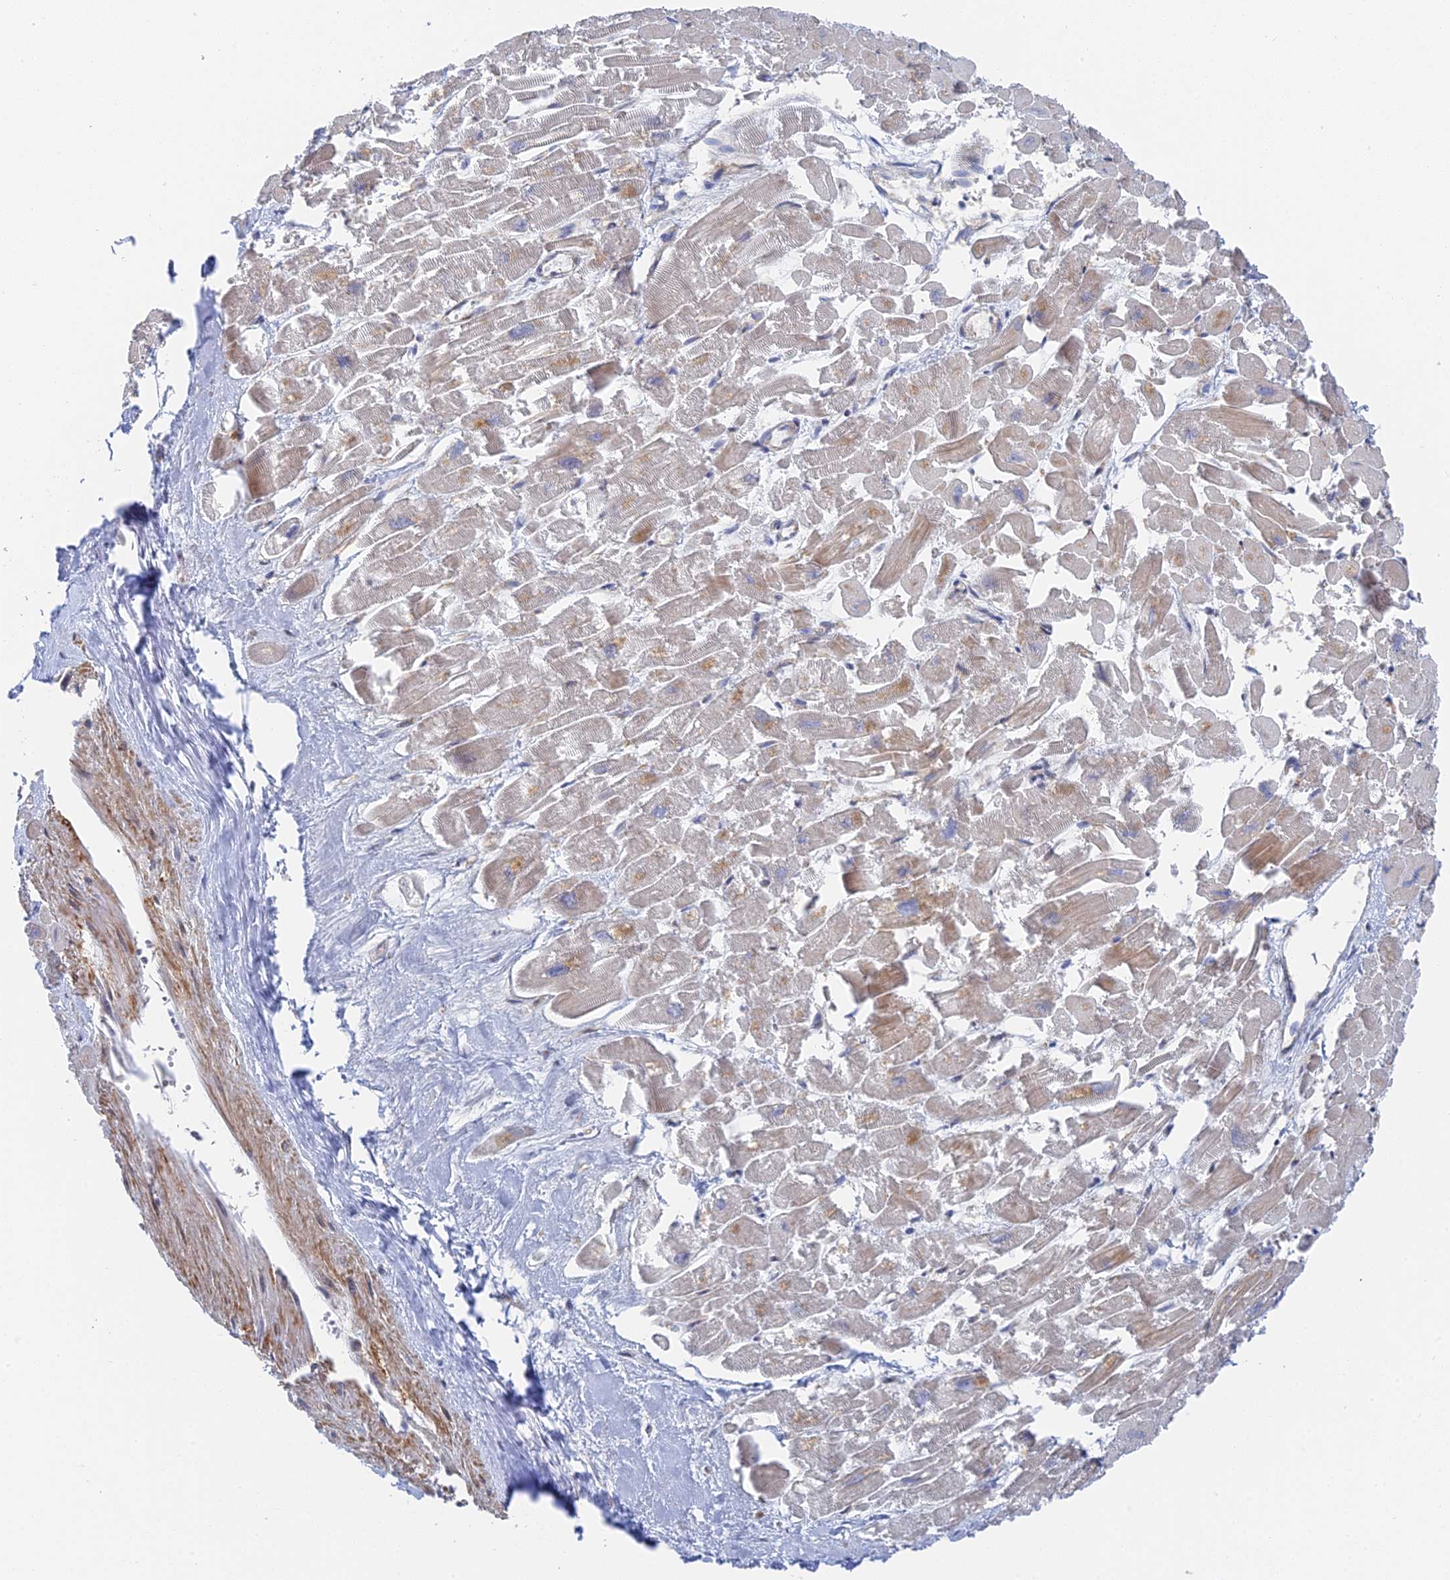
{"staining": {"intensity": "weak", "quantity": "25%-75%", "location": "cytoplasmic/membranous"}, "tissue": "heart muscle", "cell_type": "Cardiomyocytes", "image_type": "normal", "snomed": [{"axis": "morphology", "description": "Normal tissue, NOS"}, {"axis": "topography", "description": "Heart"}], "caption": "Immunohistochemistry (IHC) staining of benign heart muscle, which exhibits low levels of weak cytoplasmic/membranous staining in approximately 25%-75% of cardiomyocytes indicating weak cytoplasmic/membranous protein expression. The staining was performed using DAB (brown) for protein detection and nuclei were counterstained in hematoxylin (blue).", "gene": "CFAP92", "patient": {"sex": "male", "age": 54}}